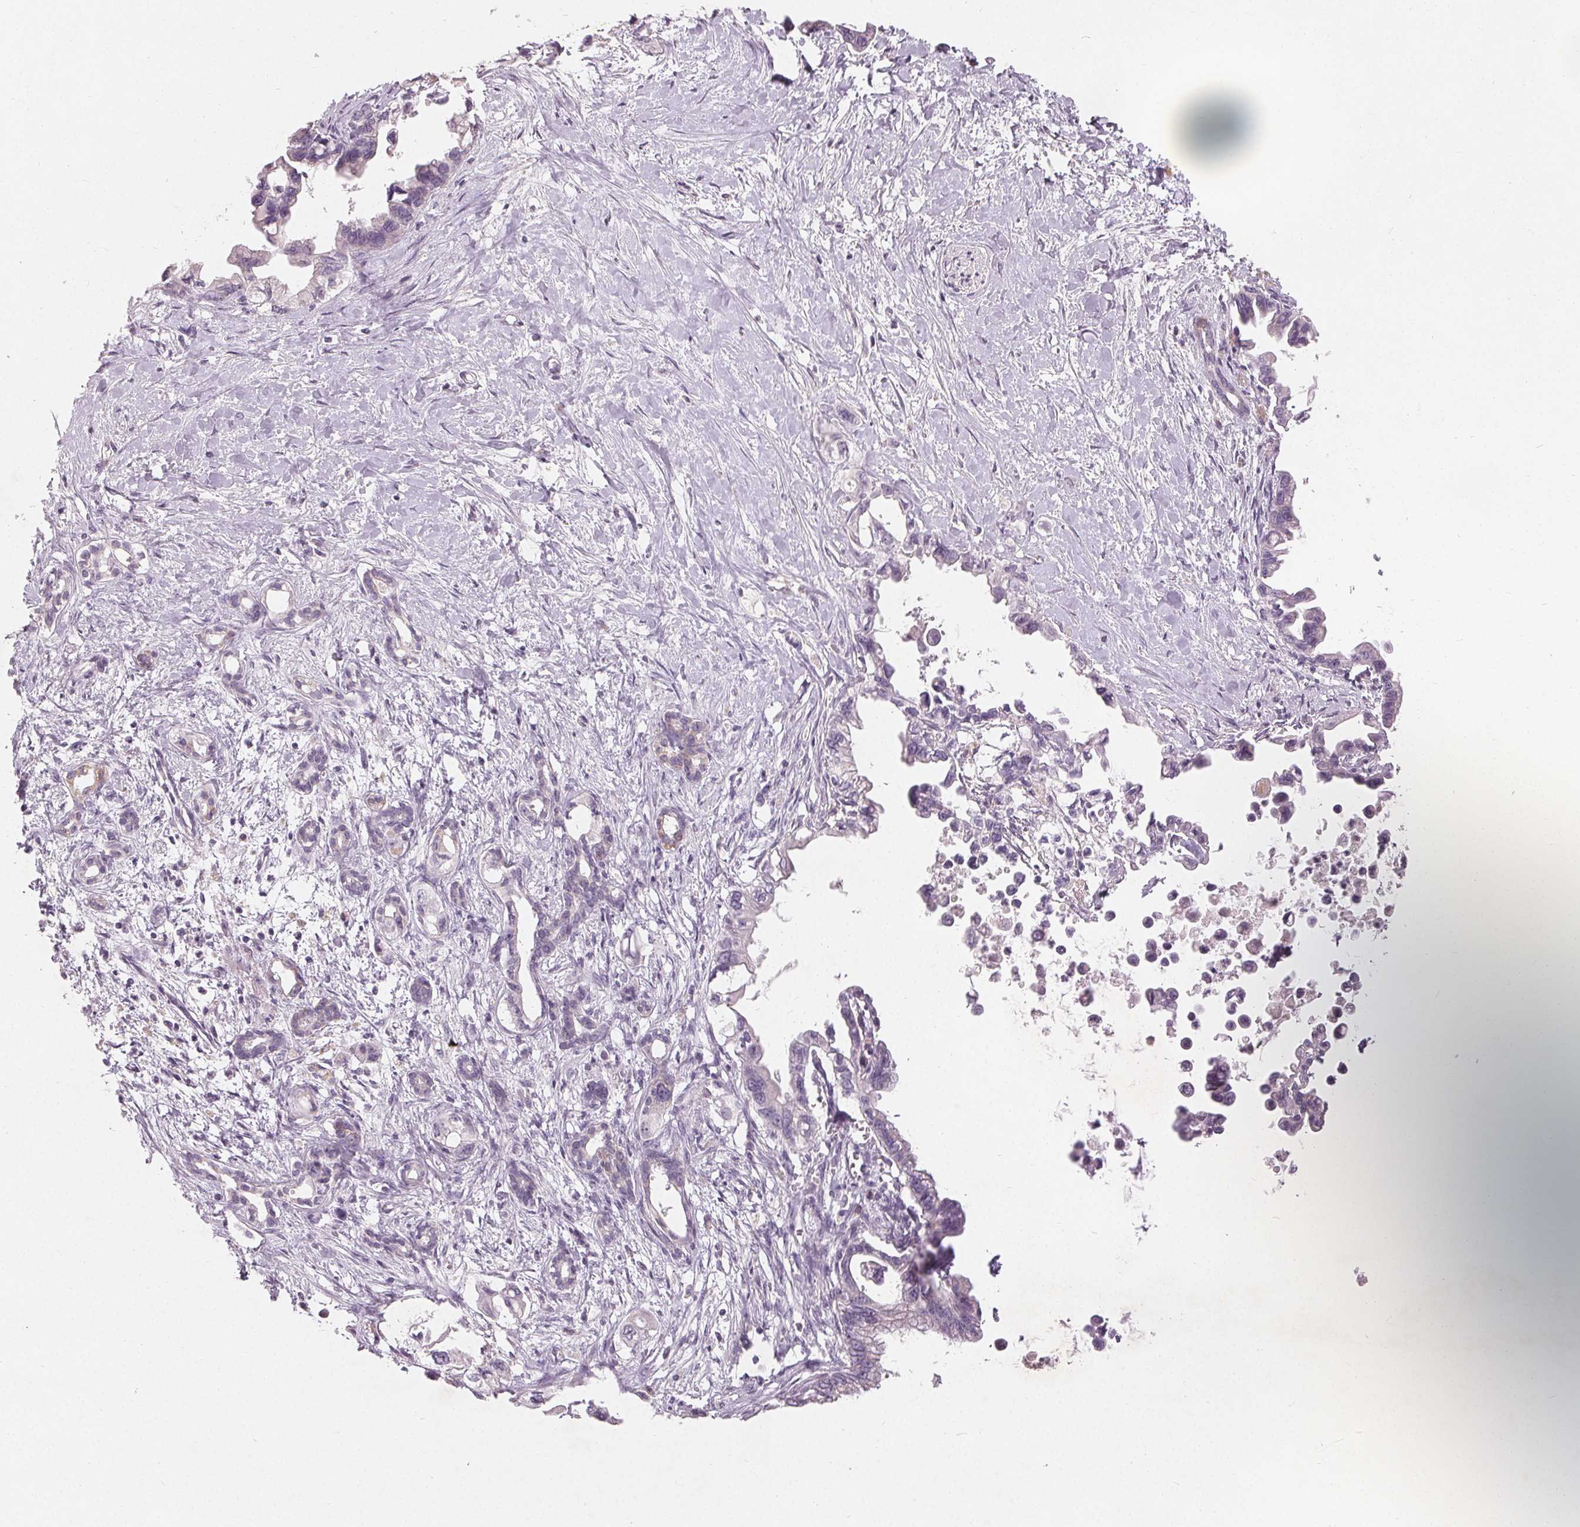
{"staining": {"intensity": "negative", "quantity": "none", "location": "none"}, "tissue": "pancreatic cancer", "cell_type": "Tumor cells", "image_type": "cancer", "snomed": [{"axis": "morphology", "description": "Adenocarcinoma, NOS"}, {"axis": "topography", "description": "Pancreas"}], "caption": "Immunohistochemistry of human pancreatic cancer (adenocarcinoma) reveals no expression in tumor cells.", "gene": "TRIM60", "patient": {"sex": "male", "age": 61}}